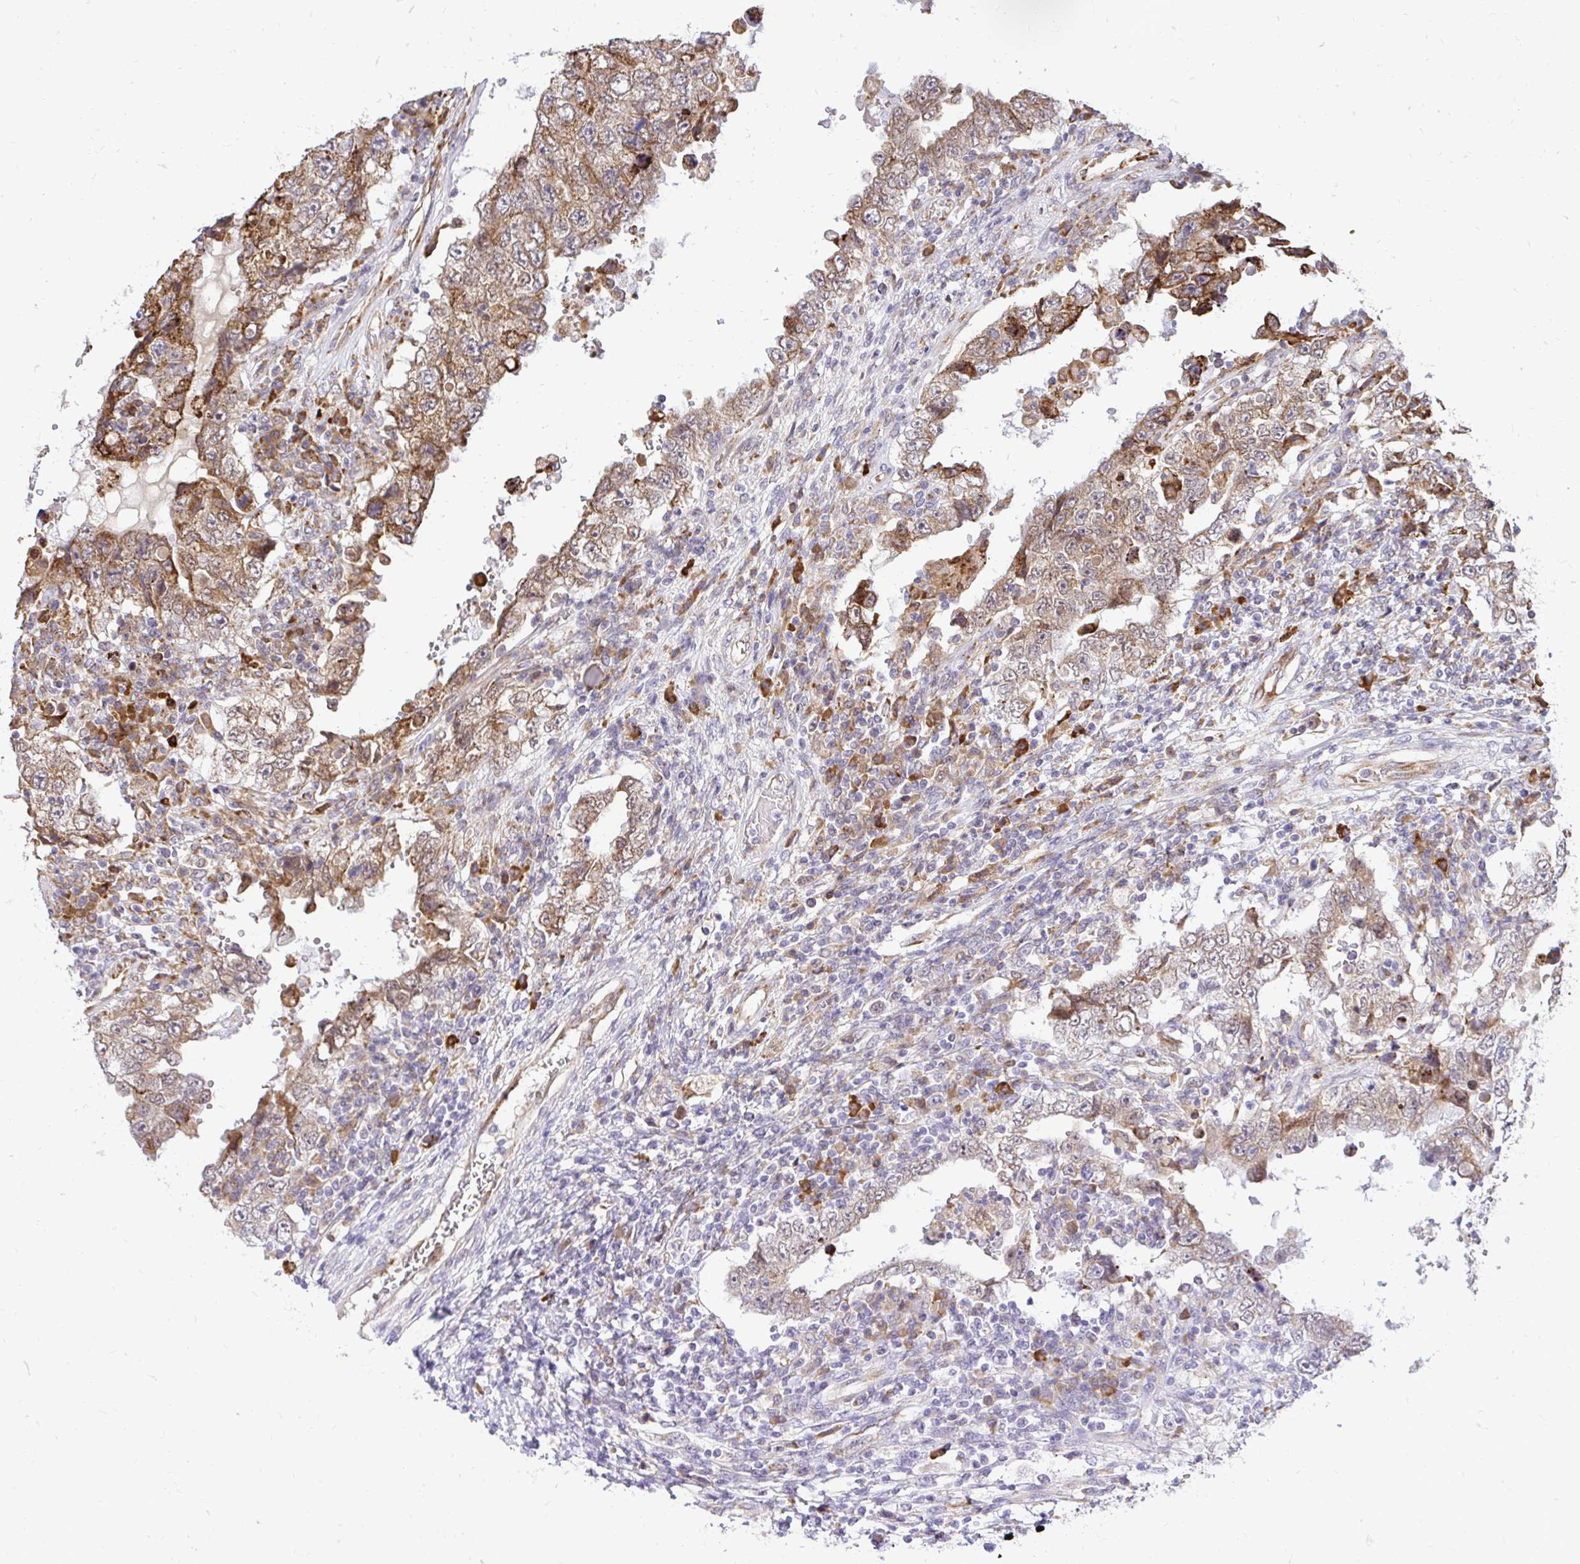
{"staining": {"intensity": "moderate", "quantity": ">75%", "location": "cytoplasmic/membranous"}, "tissue": "testis cancer", "cell_type": "Tumor cells", "image_type": "cancer", "snomed": [{"axis": "morphology", "description": "Carcinoma, Embryonal, NOS"}, {"axis": "topography", "description": "Testis"}], "caption": "Protein analysis of testis embryonal carcinoma tissue shows moderate cytoplasmic/membranous staining in about >75% of tumor cells. Using DAB (brown) and hematoxylin (blue) stains, captured at high magnification using brightfield microscopy.", "gene": "NAALAD2", "patient": {"sex": "male", "age": 26}}